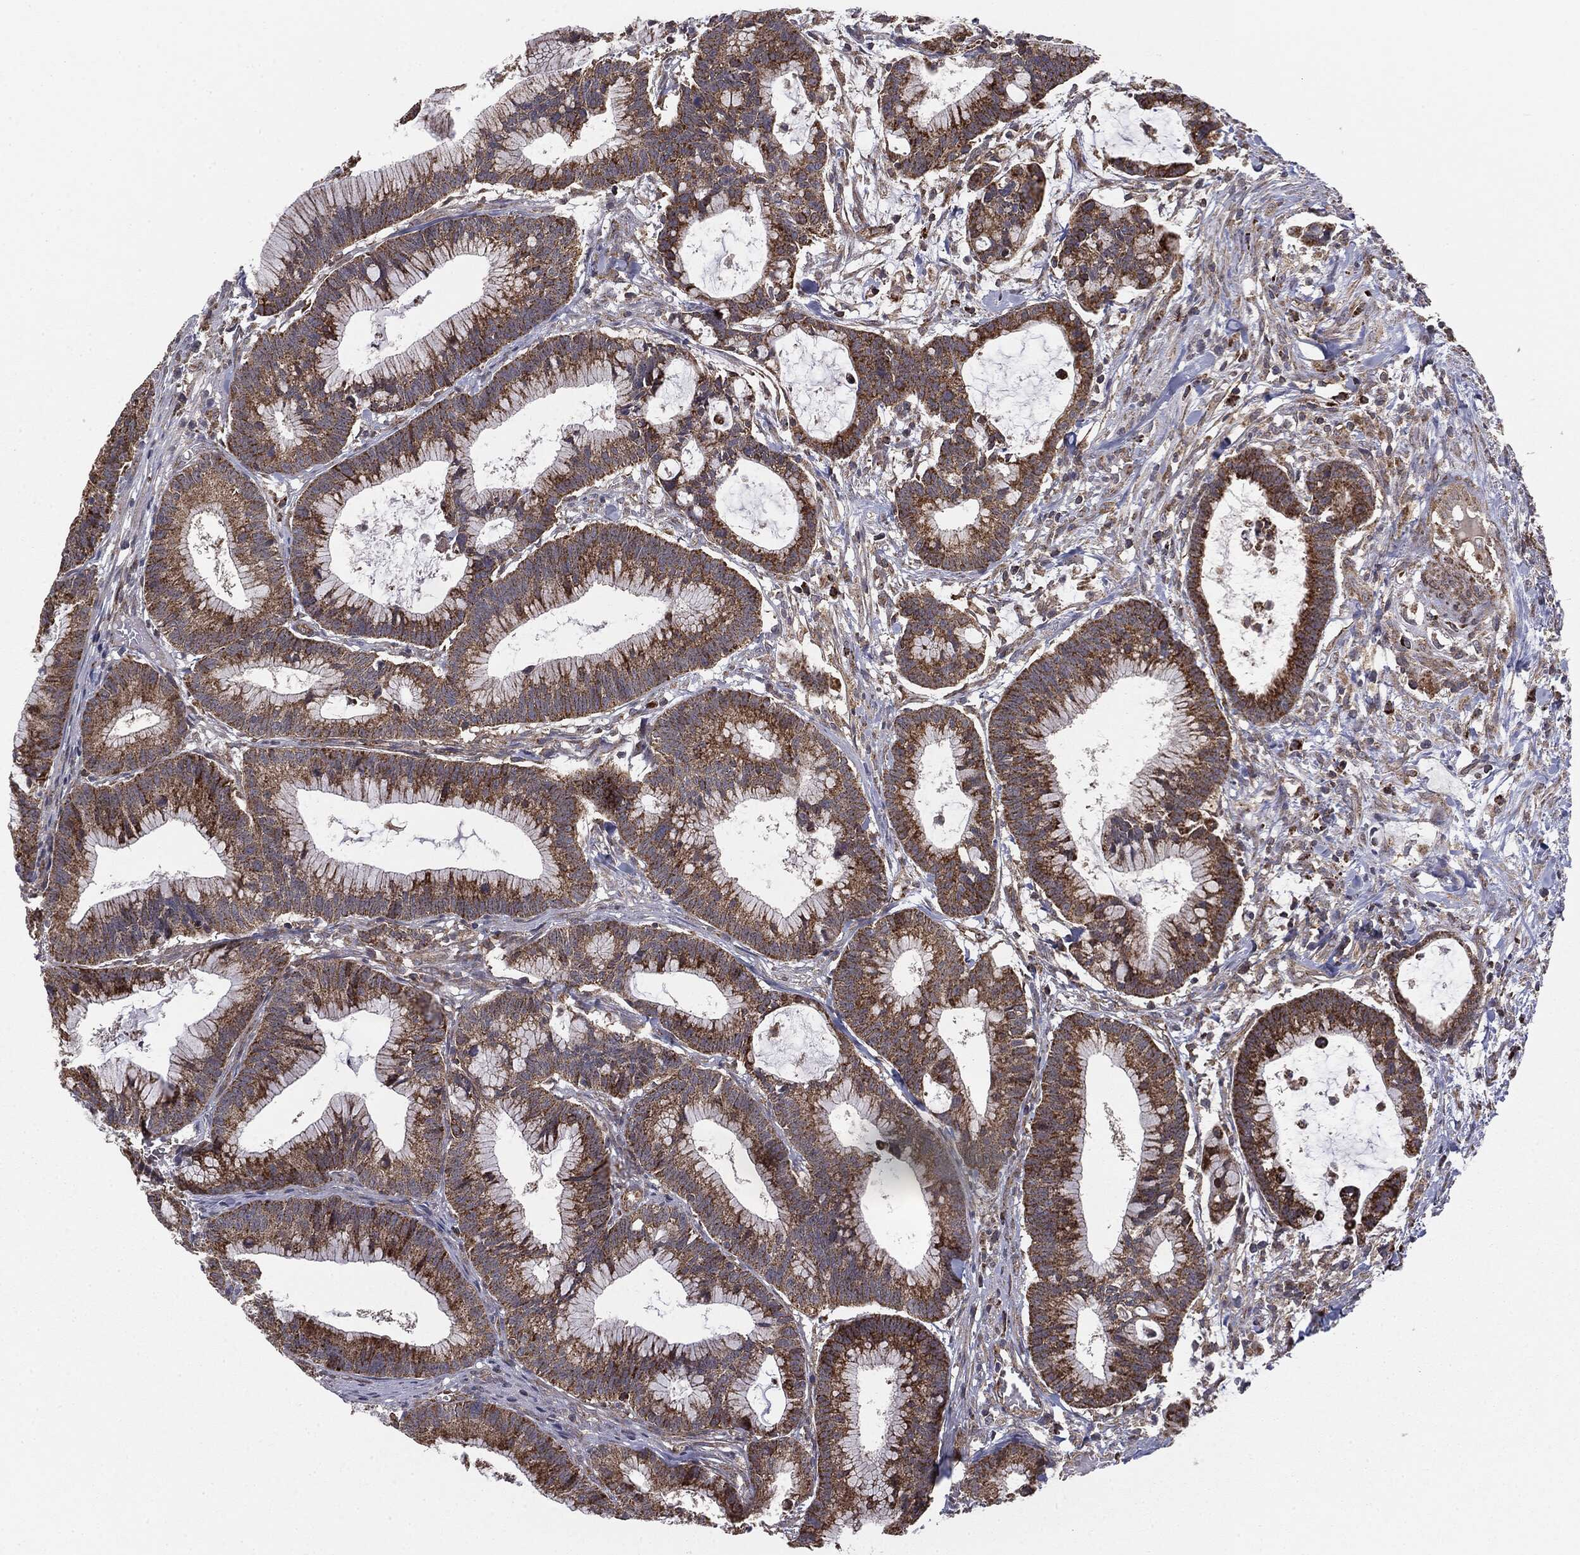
{"staining": {"intensity": "strong", "quantity": ">75%", "location": "cytoplasmic/membranous"}, "tissue": "colorectal cancer", "cell_type": "Tumor cells", "image_type": "cancer", "snomed": [{"axis": "morphology", "description": "Adenocarcinoma, NOS"}, {"axis": "topography", "description": "Colon"}], "caption": "Immunohistochemical staining of human adenocarcinoma (colorectal) shows high levels of strong cytoplasmic/membranous protein positivity in approximately >75% of tumor cells.", "gene": "MTOR", "patient": {"sex": "female", "age": 78}}